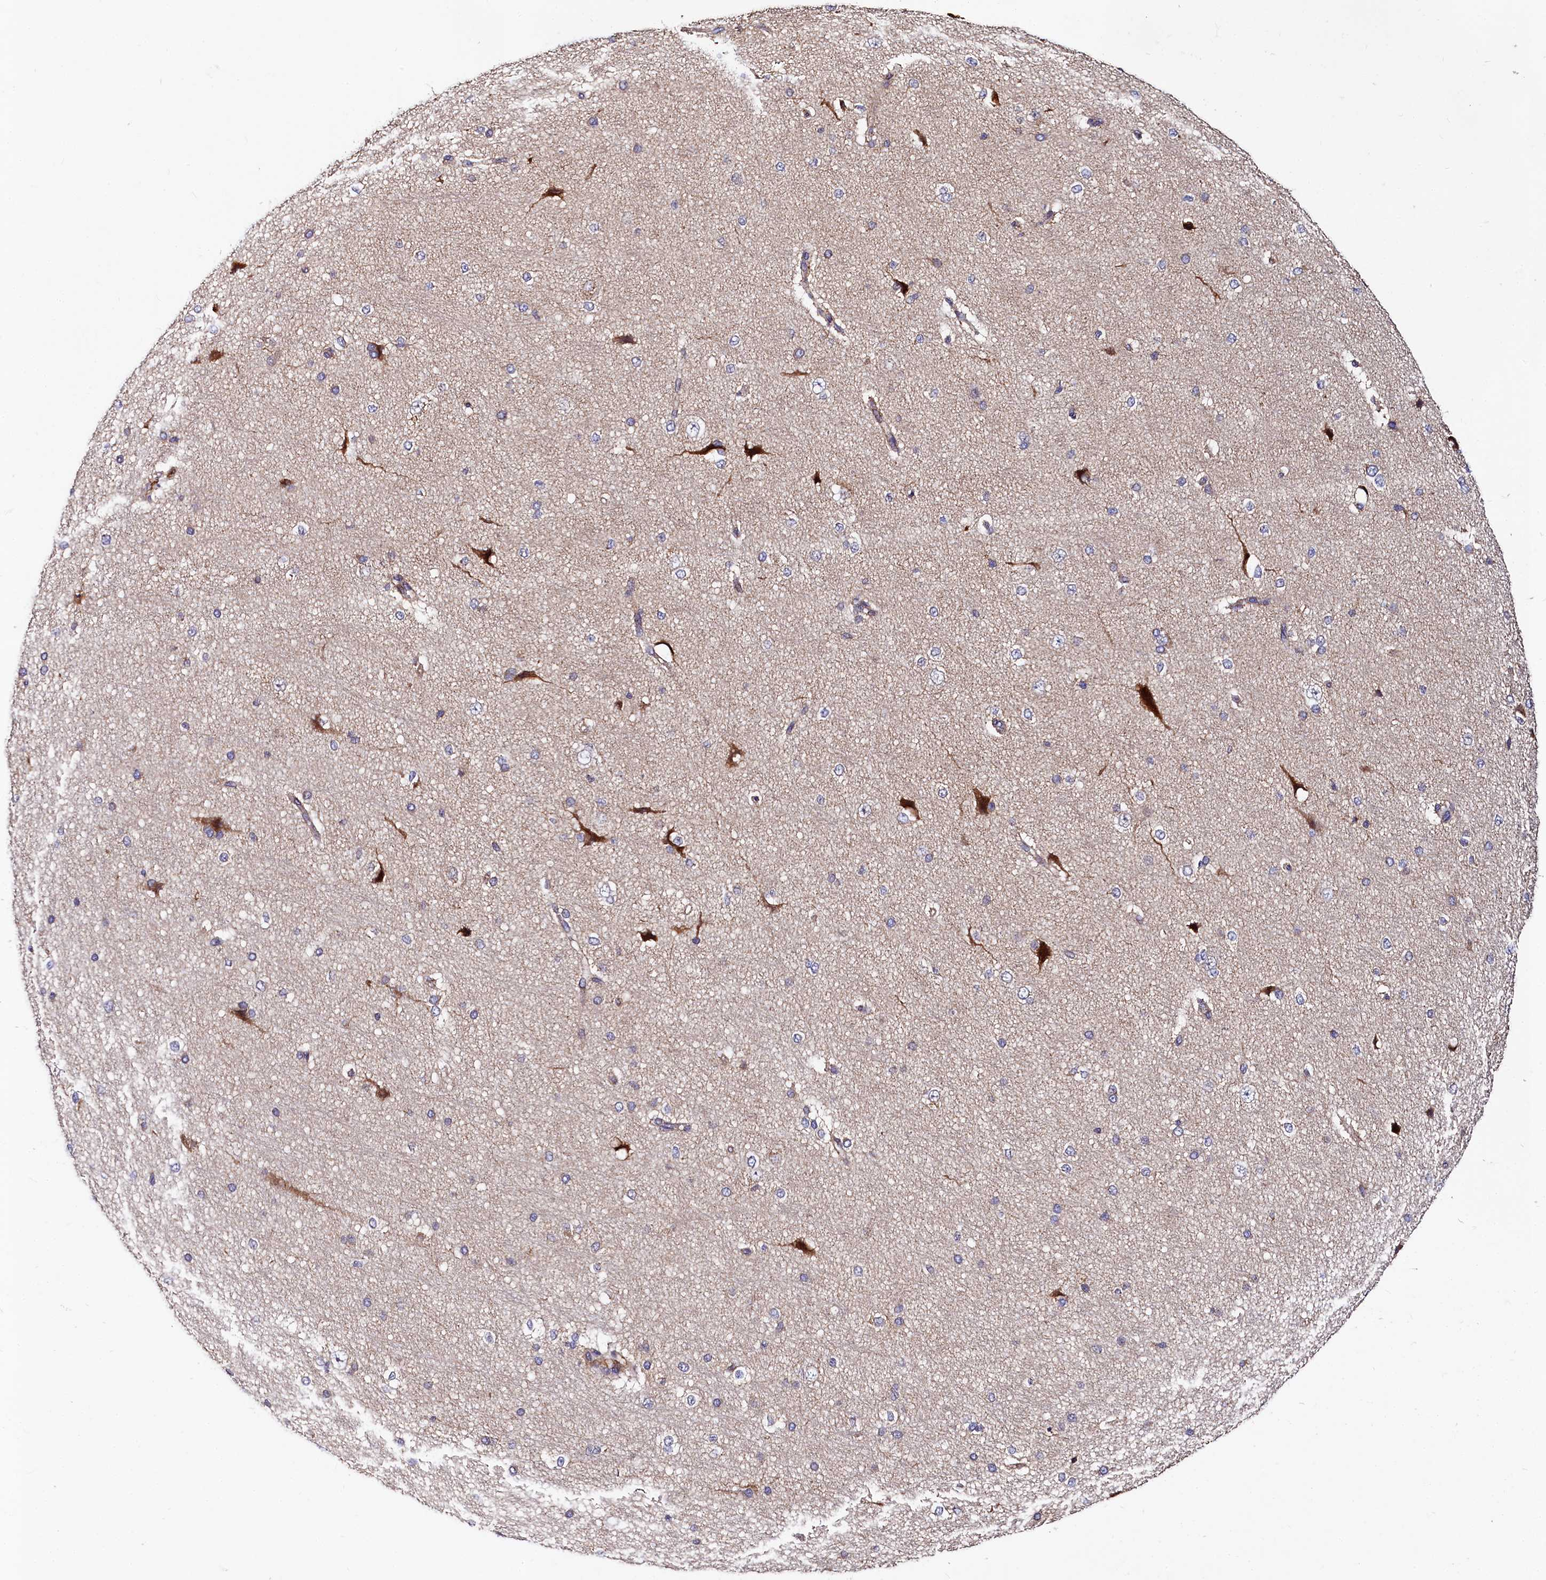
{"staining": {"intensity": "weak", "quantity": ">75%", "location": "cytoplasmic/membranous"}, "tissue": "cerebral cortex", "cell_type": "Endothelial cells", "image_type": "normal", "snomed": [{"axis": "morphology", "description": "Normal tissue, NOS"}, {"axis": "morphology", "description": "Developmental malformation"}, {"axis": "topography", "description": "Cerebral cortex"}], "caption": "DAB immunohistochemical staining of benign human cerebral cortex reveals weak cytoplasmic/membranous protein expression in approximately >75% of endothelial cells. (Stains: DAB in brown, nuclei in blue, Microscopy: brightfield microscopy at high magnification).", "gene": "SPRYD3", "patient": {"sex": "female", "age": 30}}